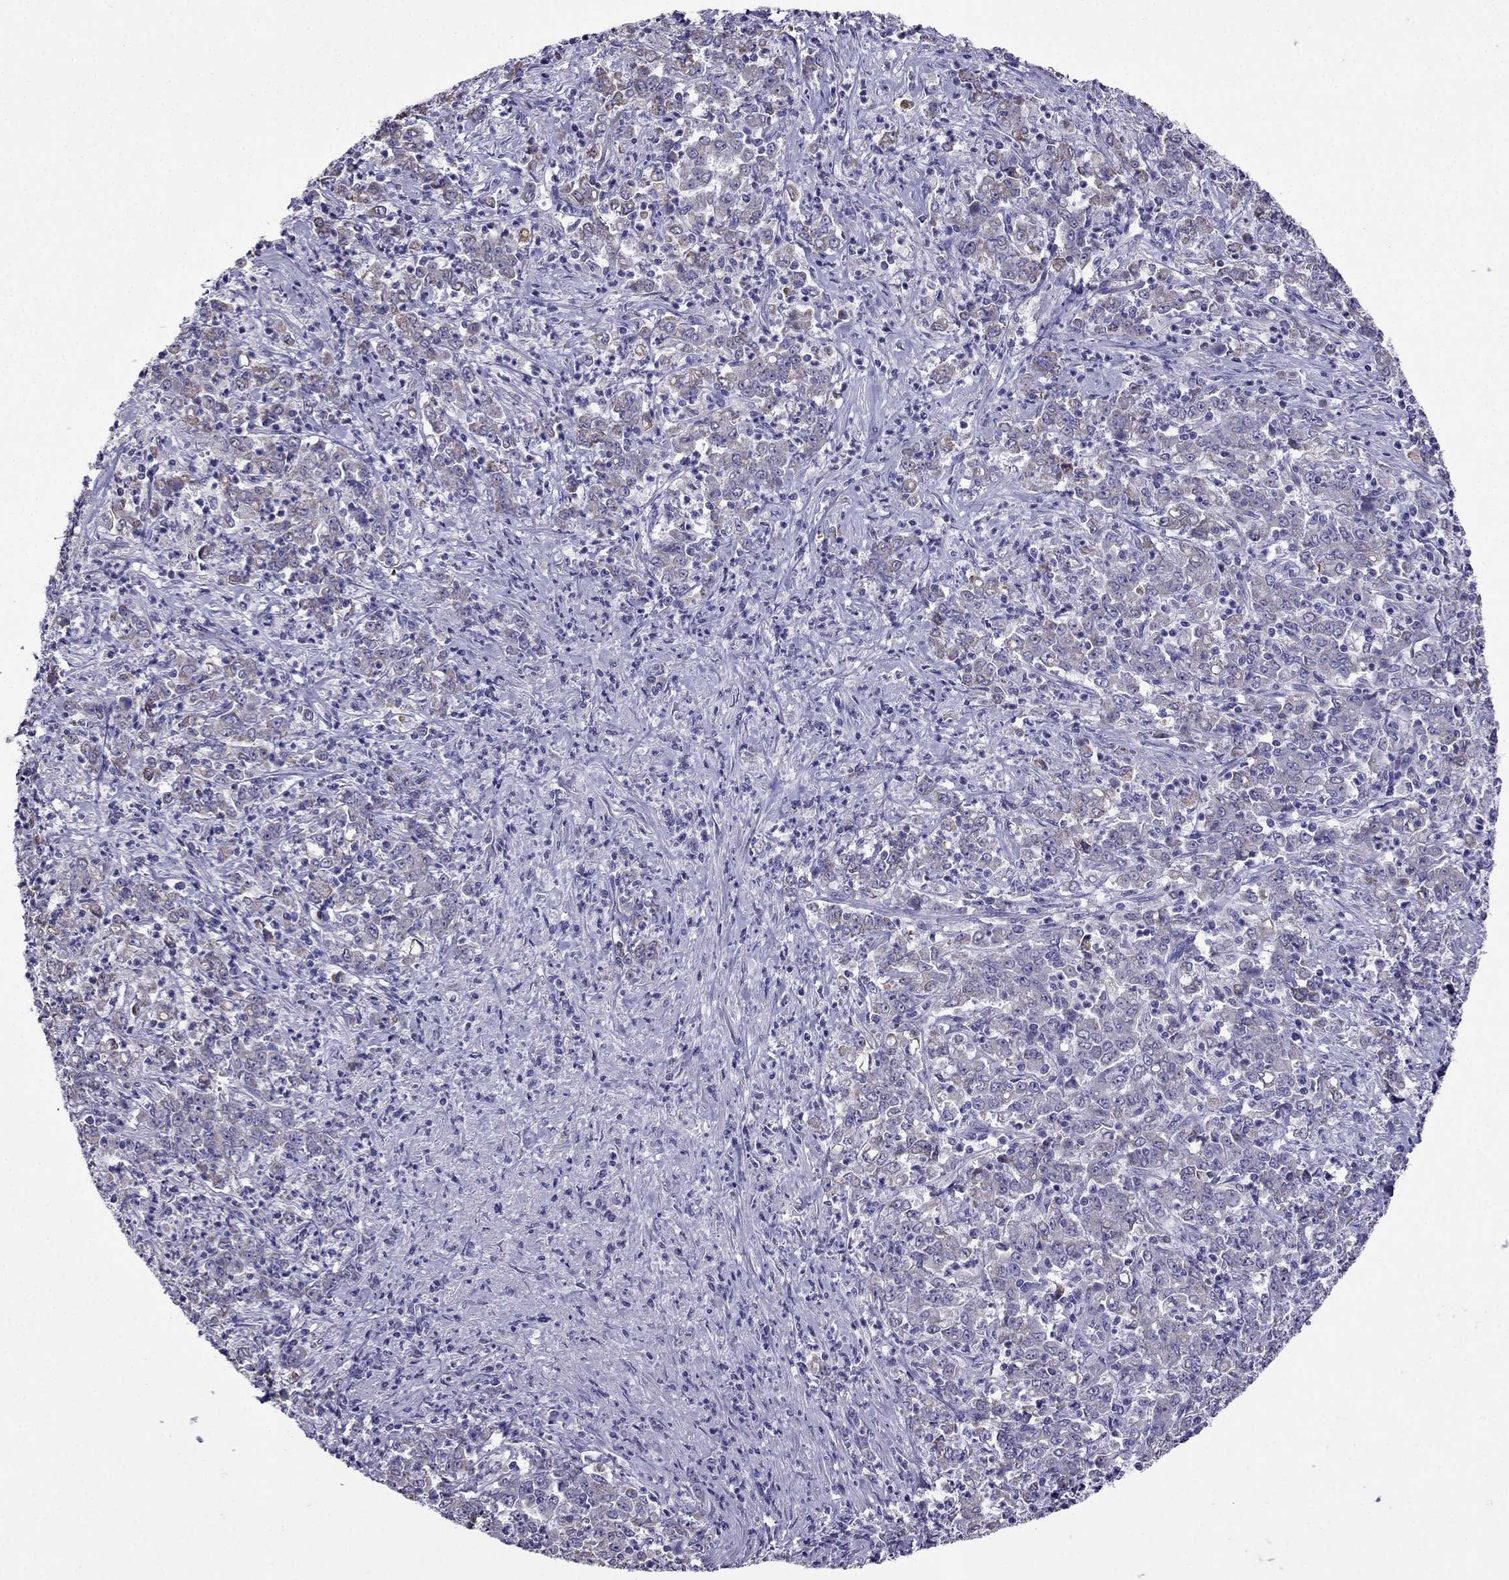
{"staining": {"intensity": "weak", "quantity": ">75%", "location": "cytoplasmic/membranous"}, "tissue": "stomach cancer", "cell_type": "Tumor cells", "image_type": "cancer", "snomed": [{"axis": "morphology", "description": "Adenocarcinoma, NOS"}, {"axis": "topography", "description": "Stomach, lower"}], "caption": "A brown stain shows weak cytoplasmic/membranous positivity of a protein in human stomach cancer tumor cells. Nuclei are stained in blue.", "gene": "DSC1", "patient": {"sex": "female", "age": 71}}